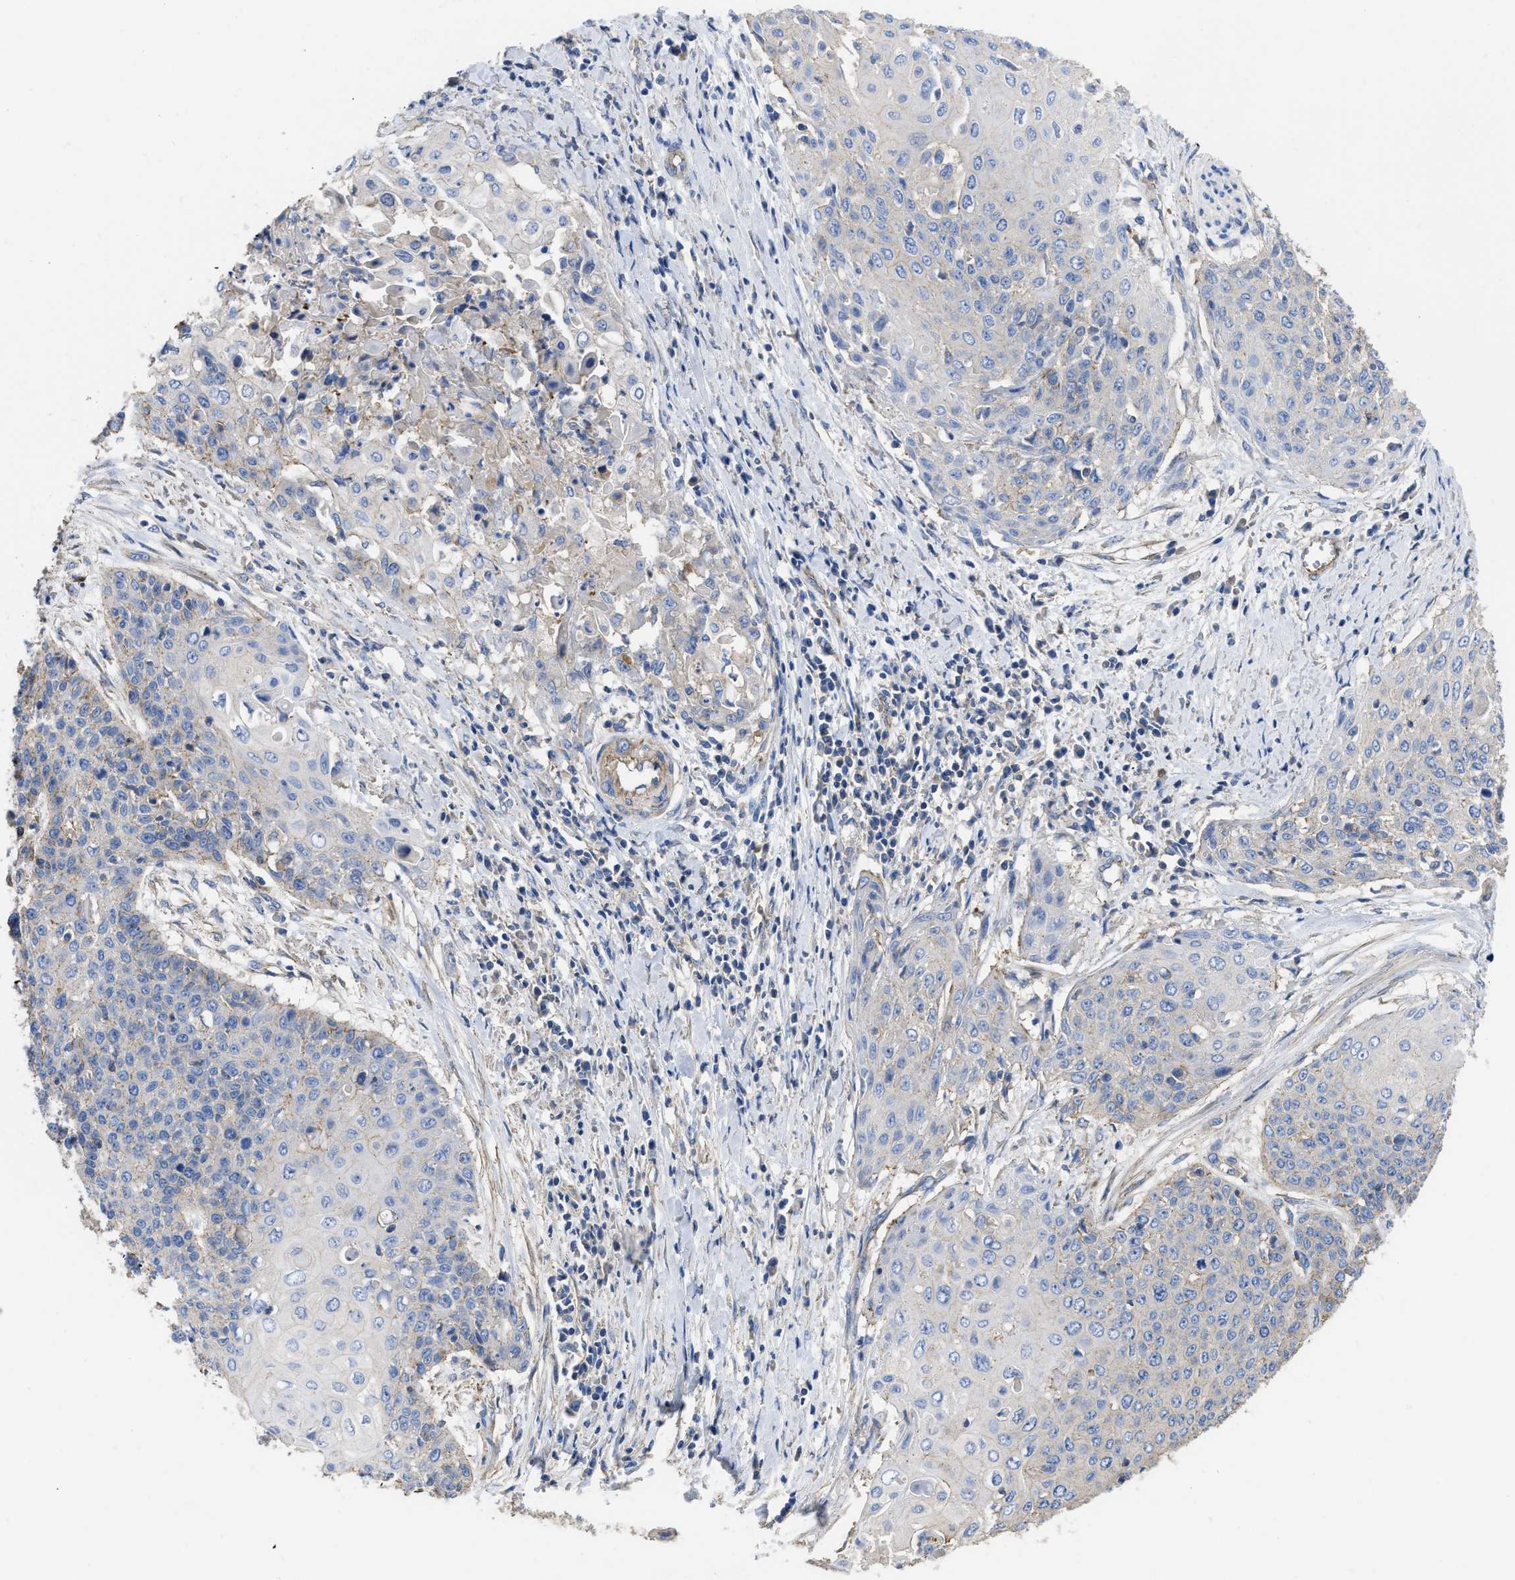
{"staining": {"intensity": "negative", "quantity": "none", "location": "none"}, "tissue": "cervical cancer", "cell_type": "Tumor cells", "image_type": "cancer", "snomed": [{"axis": "morphology", "description": "Squamous cell carcinoma, NOS"}, {"axis": "topography", "description": "Cervix"}], "caption": "IHC histopathology image of cervical squamous cell carcinoma stained for a protein (brown), which exhibits no staining in tumor cells.", "gene": "USP4", "patient": {"sex": "female", "age": 39}}